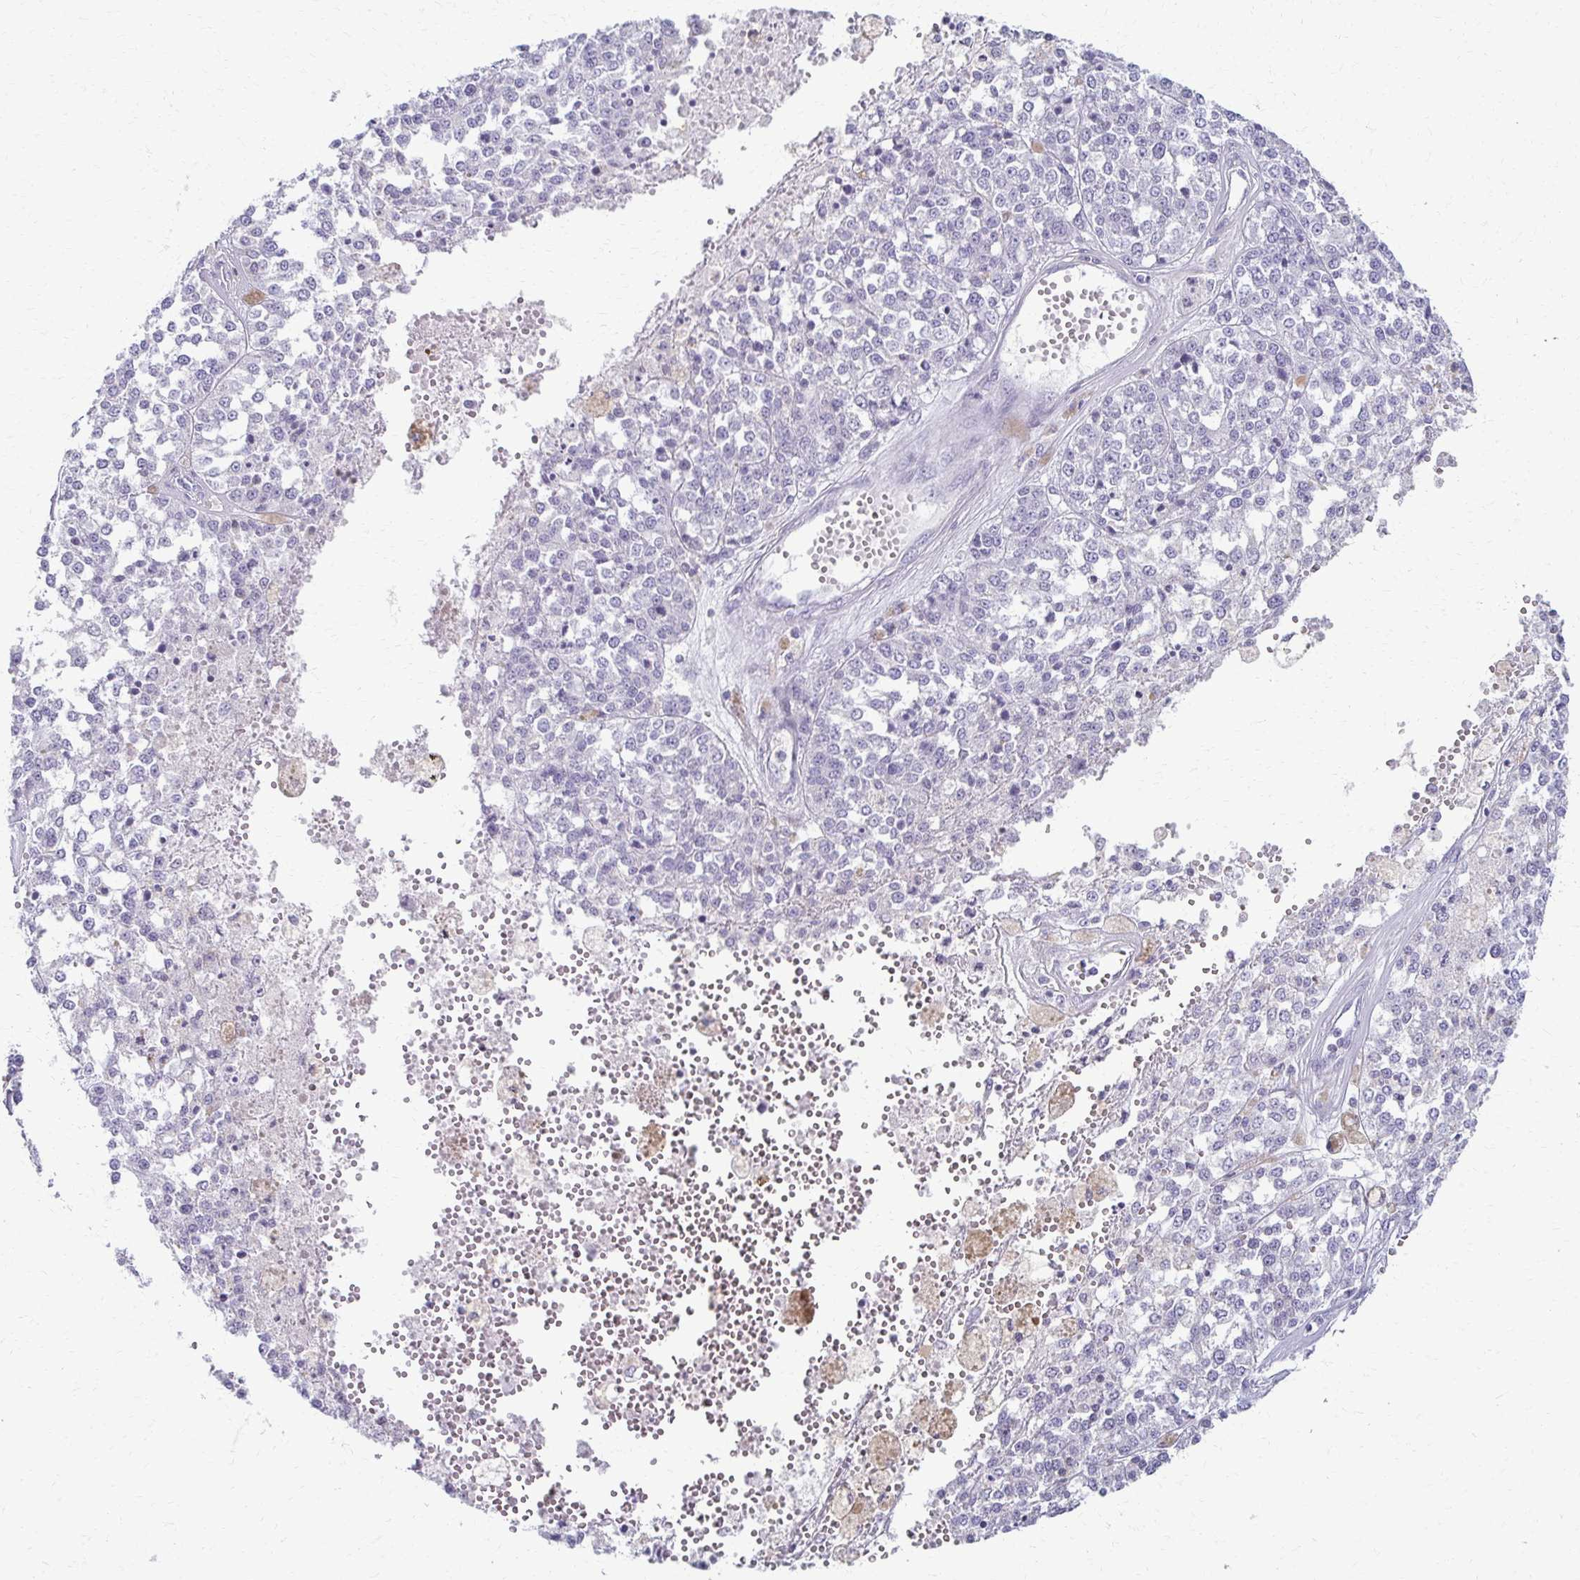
{"staining": {"intensity": "negative", "quantity": "none", "location": "none"}, "tissue": "melanoma", "cell_type": "Tumor cells", "image_type": "cancer", "snomed": [{"axis": "morphology", "description": "Malignant melanoma, Metastatic site"}, {"axis": "topography", "description": "Lymph node"}], "caption": "High magnification brightfield microscopy of melanoma stained with DAB (3,3'-diaminobenzidine) (brown) and counterstained with hematoxylin (blue): tumor cells show no significant staining.", "gene": "FCGR2B", "patient": {"sex": "female", "age": 64}}